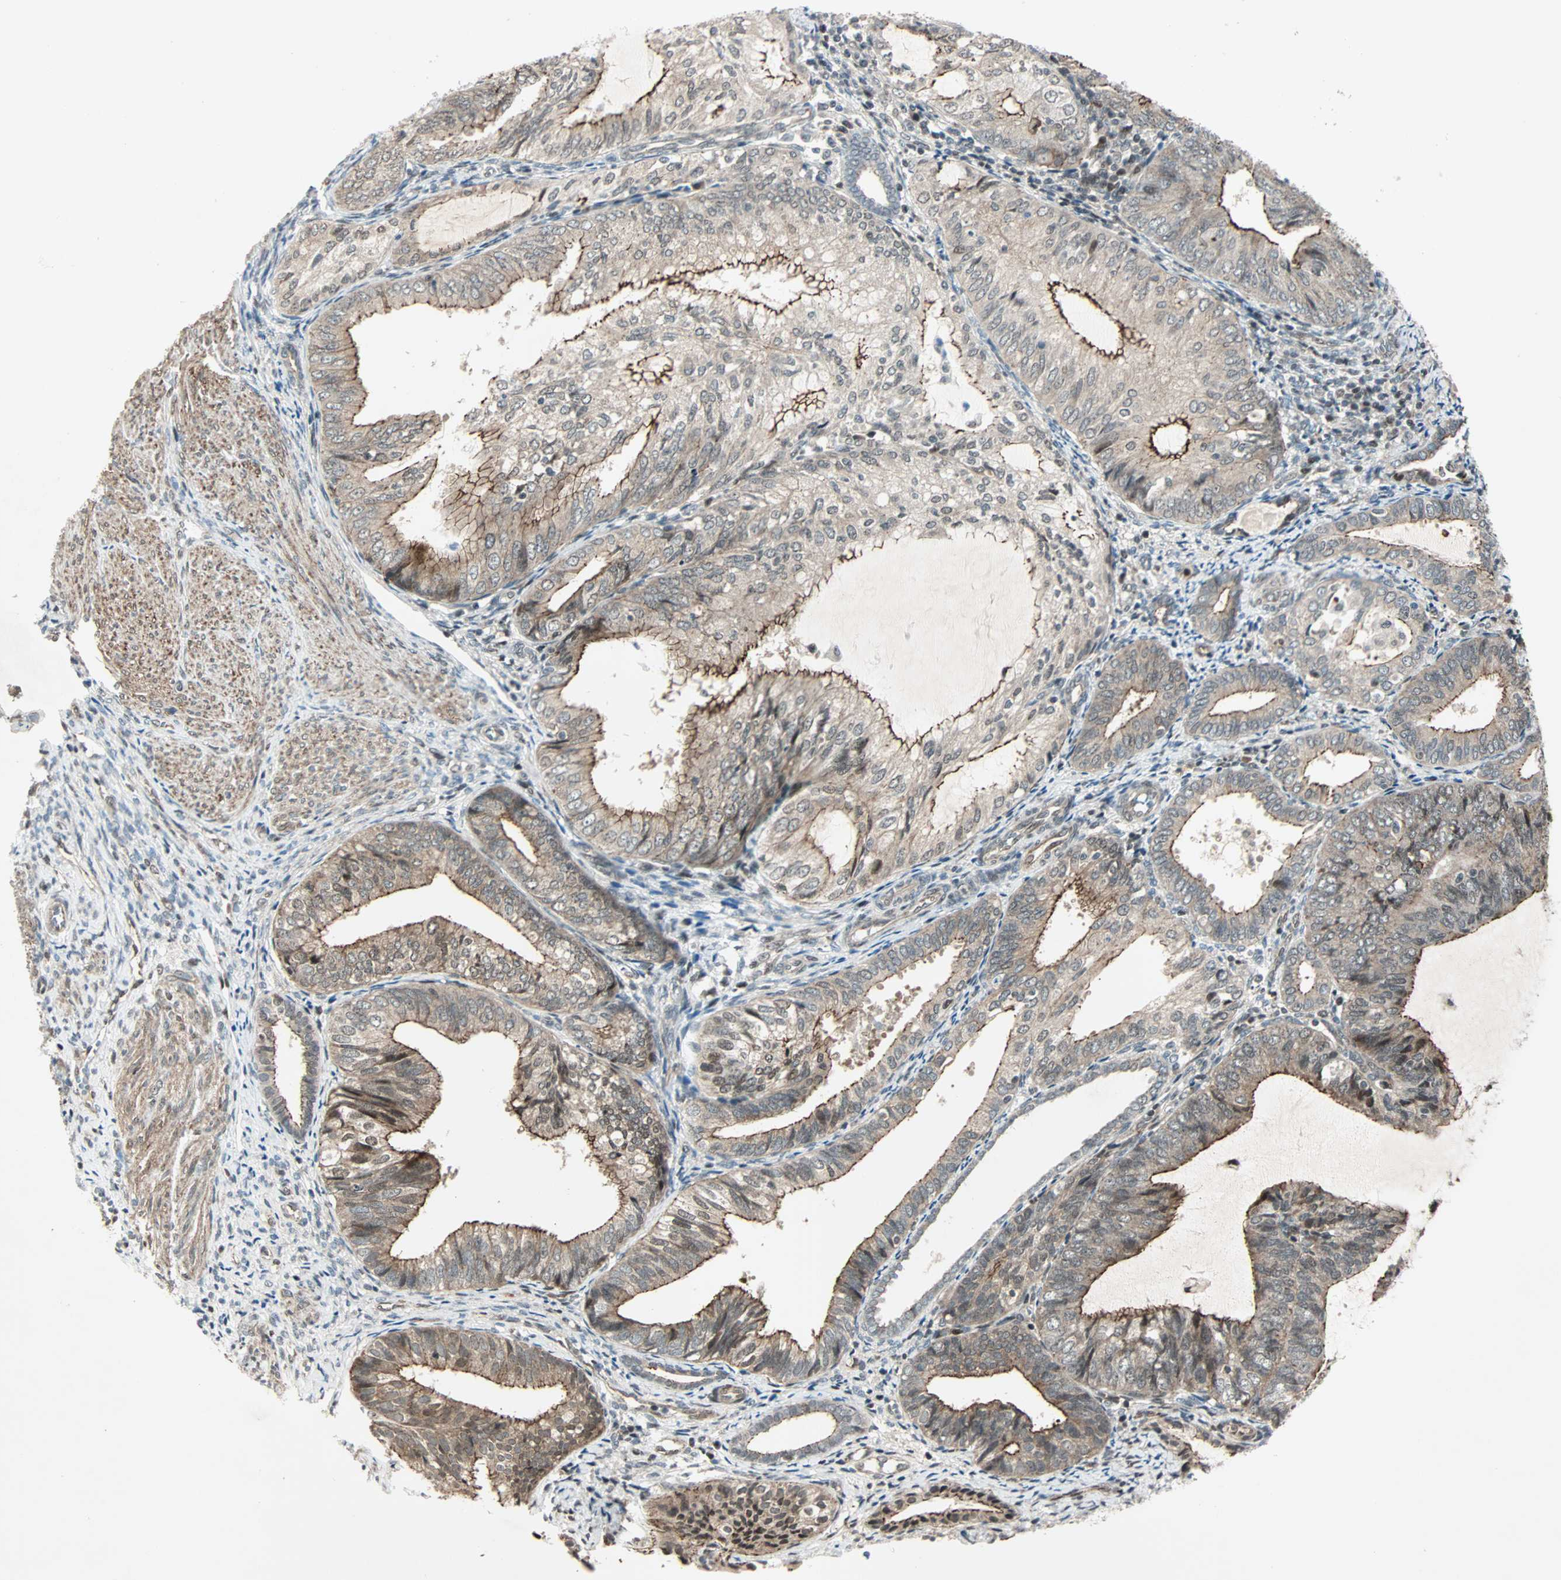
{"staining": {"intensity": "moderate", "quantity": ">75%", "location": "cytoplasmic/membranous"}, "tissue": "endometrial cancer", "cell_type": "Tumor cells", "image_type": "cancer", "snomed": [{"axis": "morphology", "description": "Adenocarcinoma, NOS"}, {"axis": "topography", "description": "Endometrium"}], "caption": "A brown stain labels moderate cytoplasmic/membranous staining of a protein in endometrial cancer (adenocarcinoma) tumor cells. The protein is stained brown, and the nuclei are stained in blue (DAB IHC with brightfield microscopy, high magnification).", "gene": "CBX4", "patient": {"sex": "female", "age": 81}}